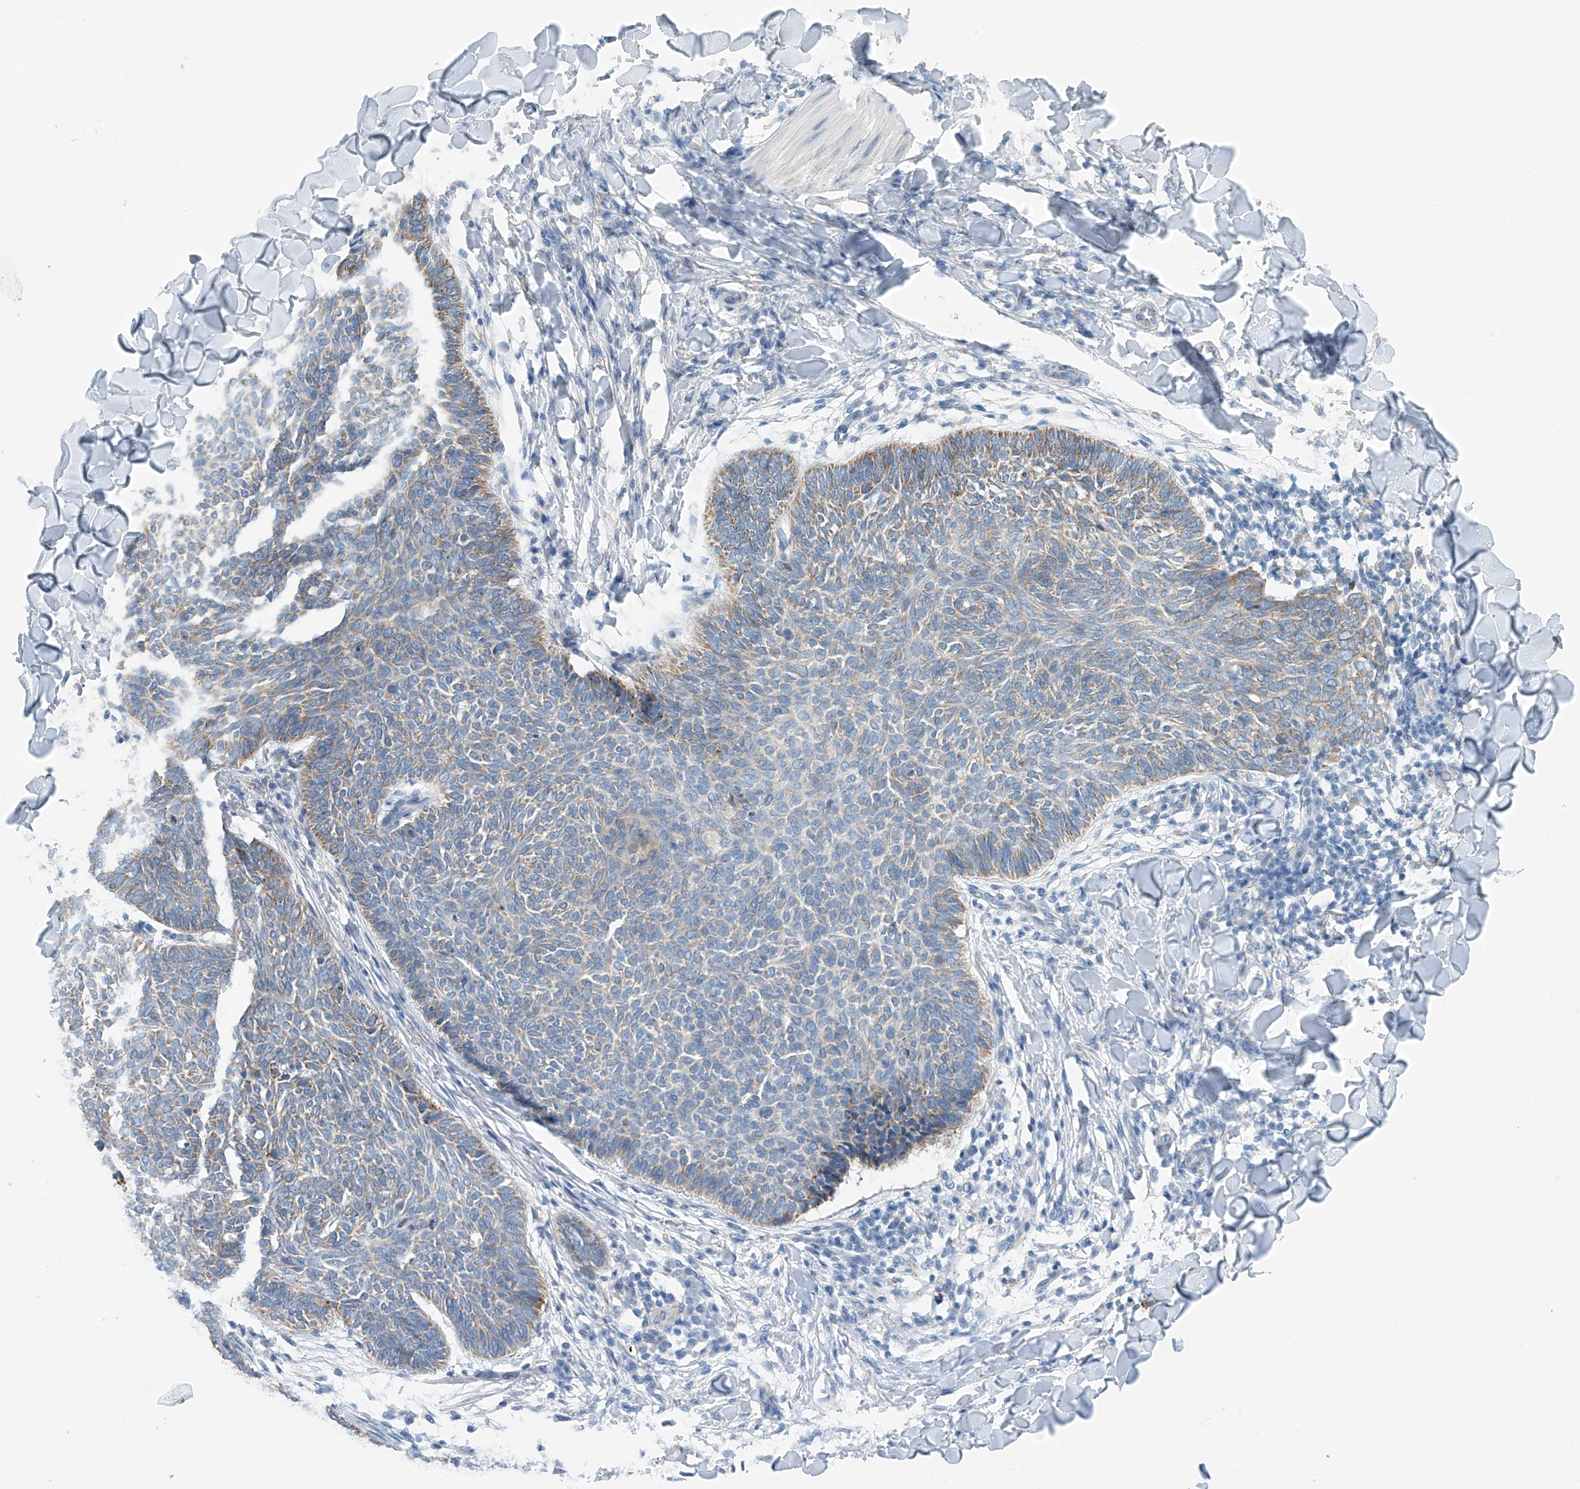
{"staining": {"intensity": "weak", "quantity": "25%-75%", "location": "cytoplasmic/membranous"}, "tissue": "skin cancer", "cell_type": "Tumor cells", "image_type": "cancer", "snomed": [{"axis": "morphology", "description": "Normal tissue, NOS"}, {"axis": "morphology", "description": "Basal cell carcinoma"}, {"axis": "topography", "description": "Skin"}], "caption": "Human skin cancer stained with a protein marker demonstrates weak staining in tumor cells.", "gene": "RCN2", "patient": {"sex": "male", "age": 50}}